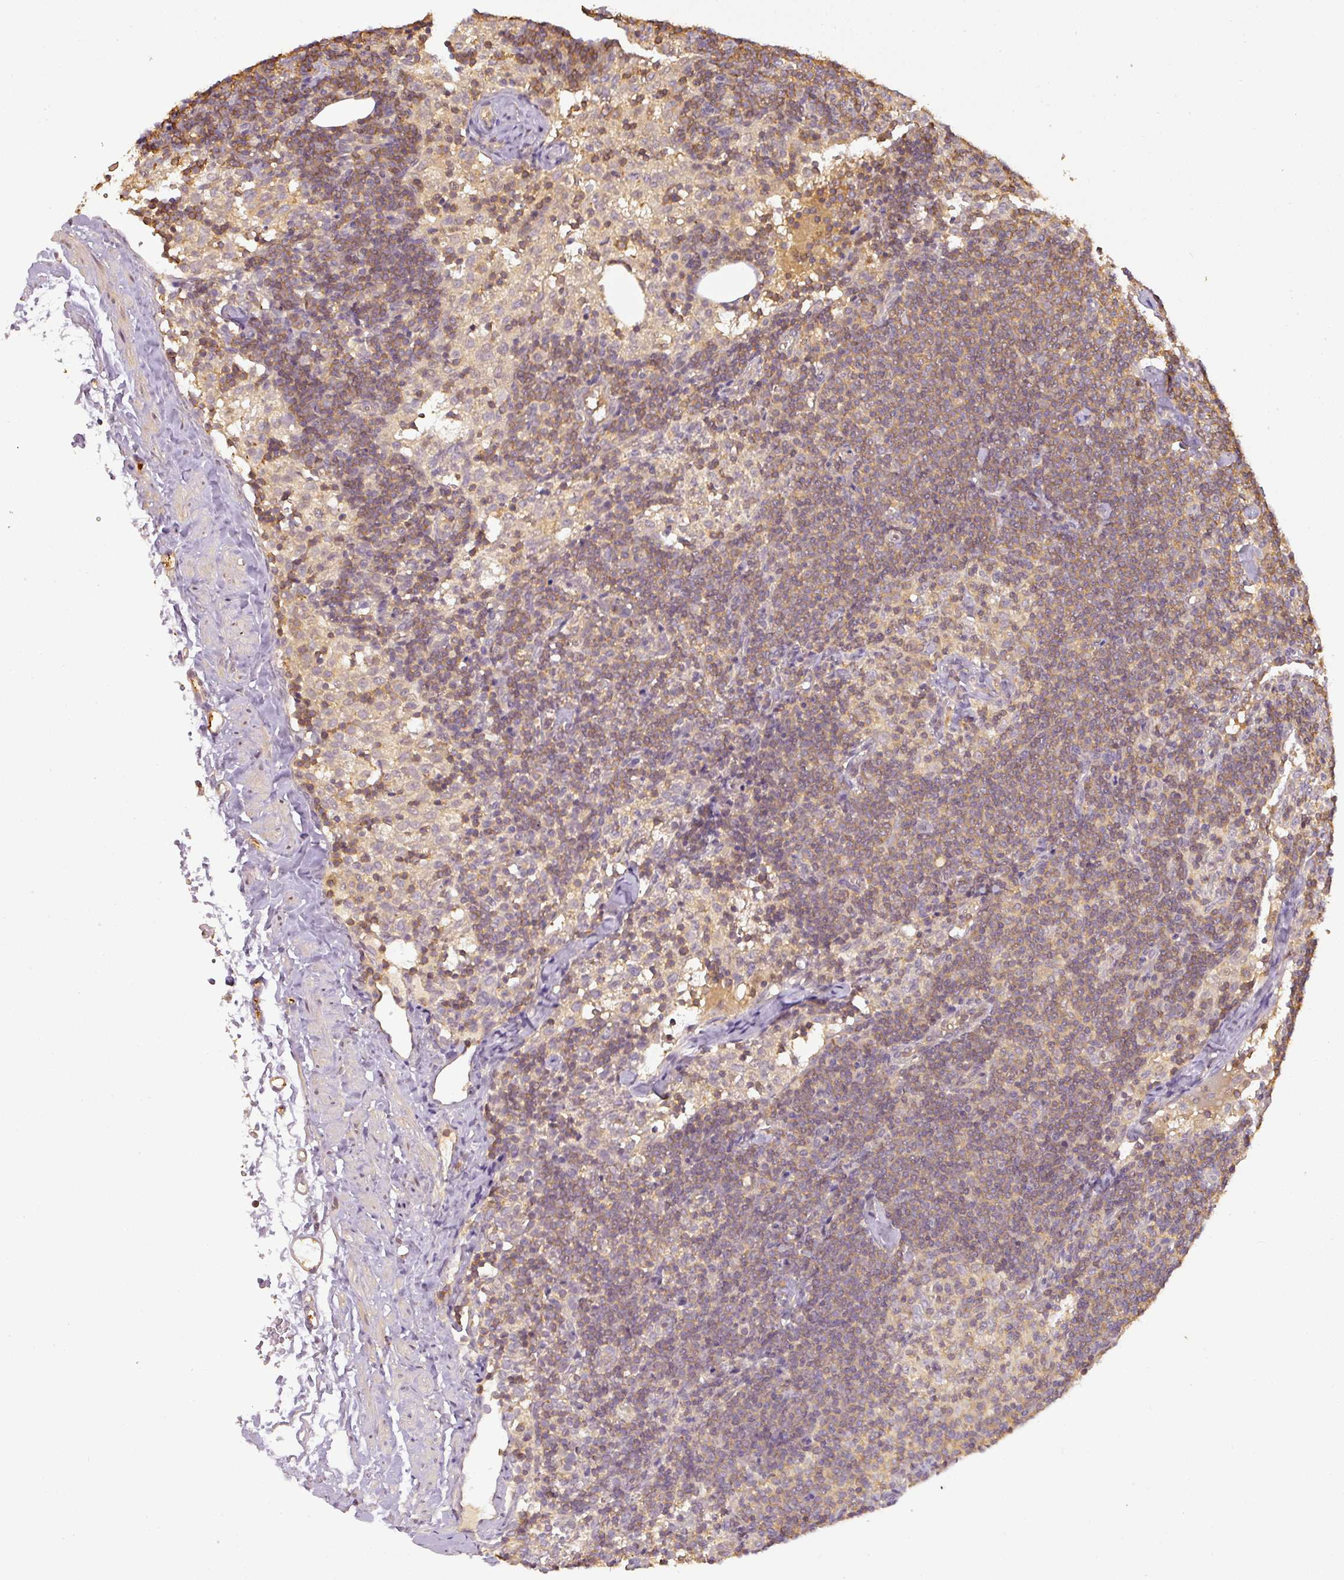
{"staining": {"intensity": "moderate", "quantity": "<25%", "location": "cytoplasmic/membranous"}, "tissue": "lymph node", "cell_type": "Germinal center cells", "image_type": "normal", "snomed": [{"axis": "morphology", "description": "Normal tissue, NOS"}, {"axis": "topography", "description": "Lymph node"}], "caption": "This is a micrograph of immunohistochemistry (IHC) staining of benign lymph node, which shows moderate staining in the cytoplasmic/membranous of germinal center cells.", "gene": "TCL1B", "patient": {"sex": "female", "age": 52}}